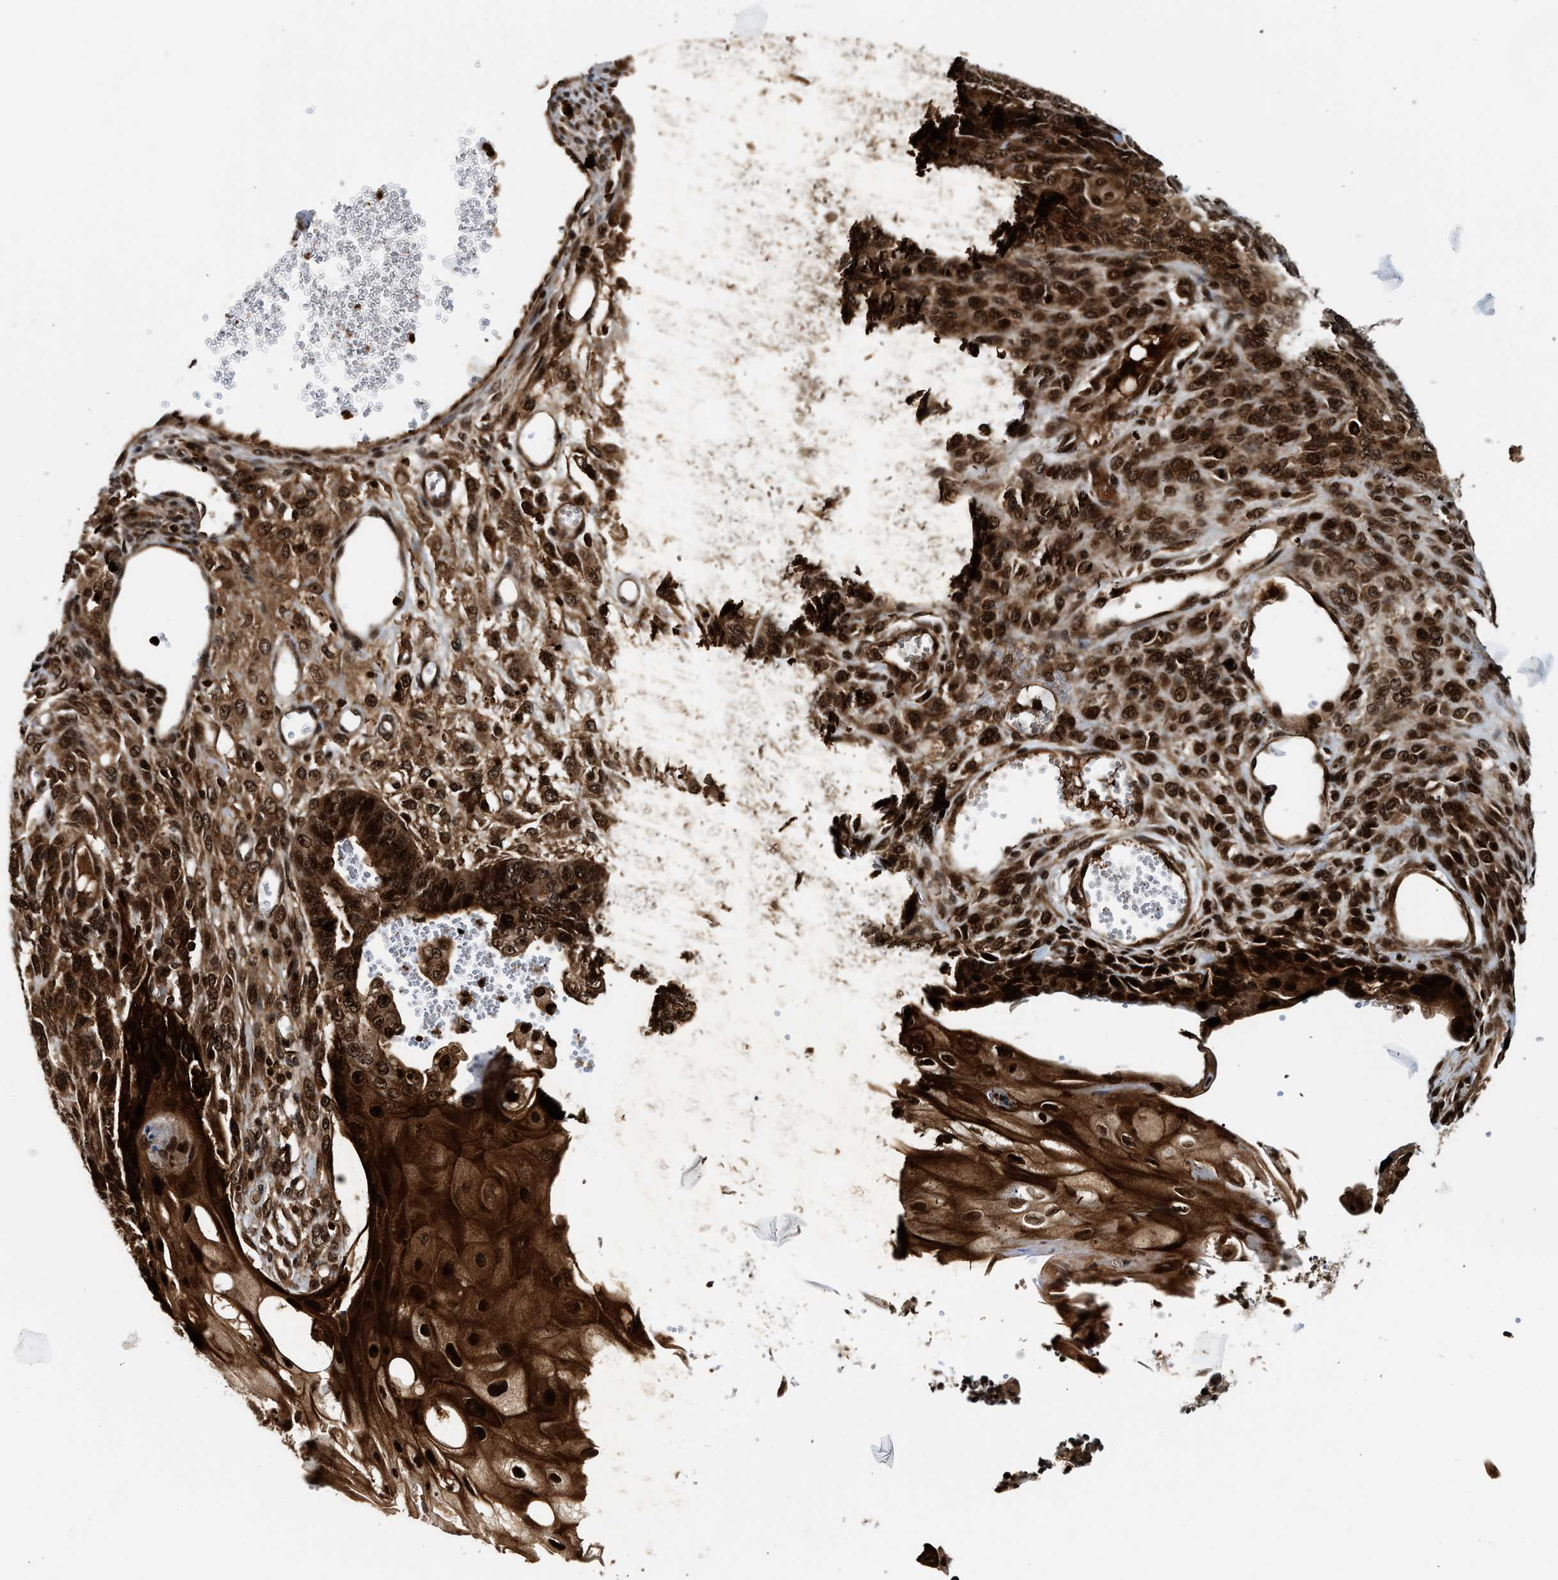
{"staining": {"intensity": "strong", "quantity": ">75%", "location": "cytoplasmic/membranous,nuclear"}, "tissue": "endometrial cancer", "cell_type": "Tumor cells", "image_type": "cancer", "snomed": [{"axis": "morphology", "description": "Adenocarcinoma, NOS"}, {"axis": "topography", "description": "Endometrium"}], "caption": "Strong cytoplasmic/membranous and nuclear positivity for a protein is appreciated in about >75% of tumor cells of endometrial adenocarcinoma using immunohistochemistry (IHC).", "gene": "MDM2", "patient": {"sex": "female", "age": 32}}